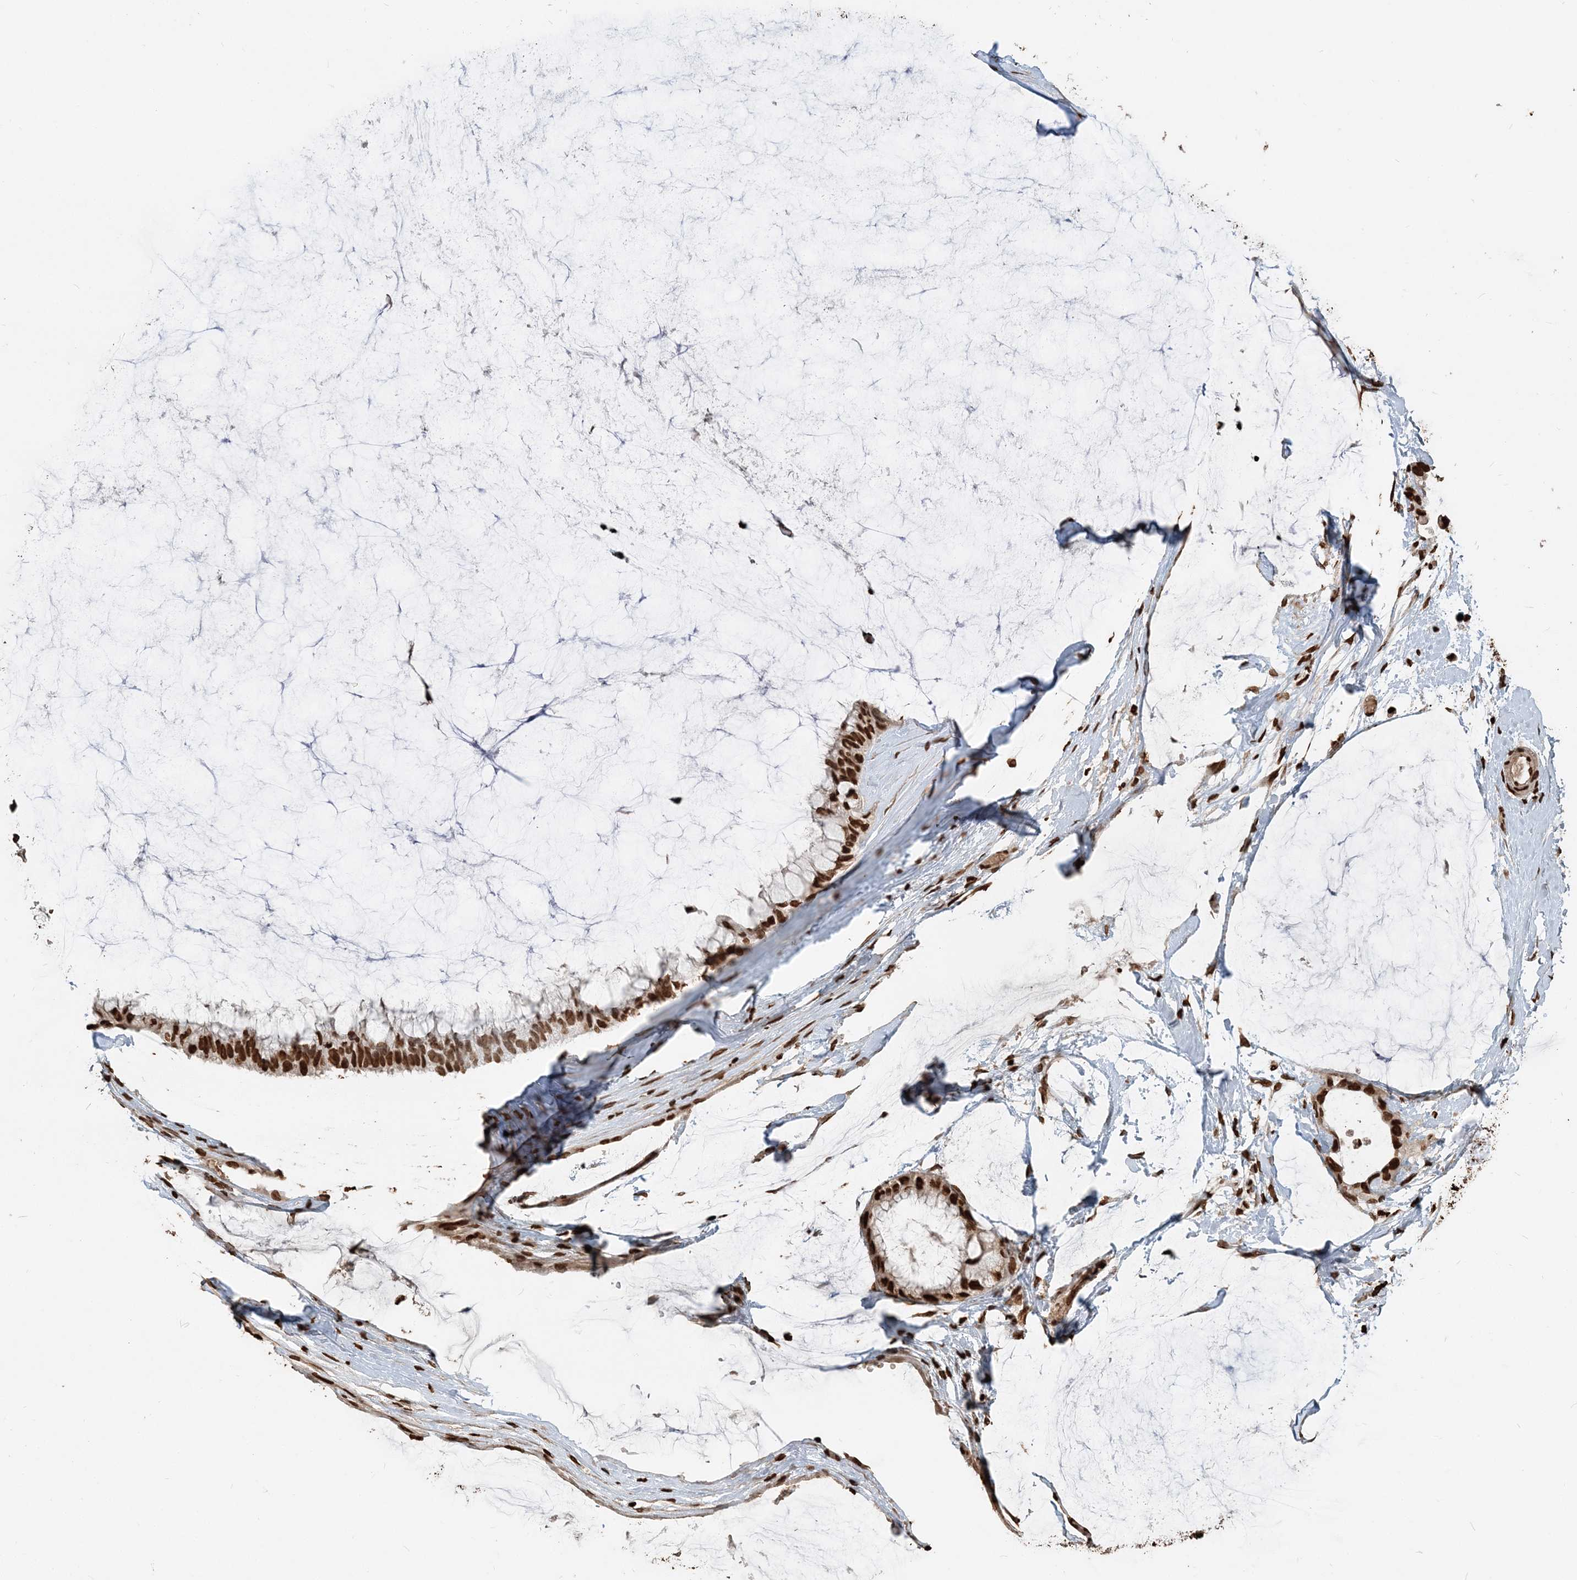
{"staining": {"intensity": "strong", "quantity": ">75%", "location": "nuclear"}, "tissue": "ovarian cancer", "cell_type": "Tumor cells", "image_type": "cancer", "snomed": [{"axis": "morphology", "description": "Cystadenocarcinoma, mucinous, NOS"}, {"axis": "topography", "description": "Ovary"}], "caption": "An immunohistochemistry (IHC) photomicrograph of neoplastic tissue is shown. Protein staining in brown shows strong nuclear positivity in ovarian mucinous cystadenocarcinoma within tumor cells.", "gene": "H3-3B", "patient": {"sex": "female", "age": 39}}